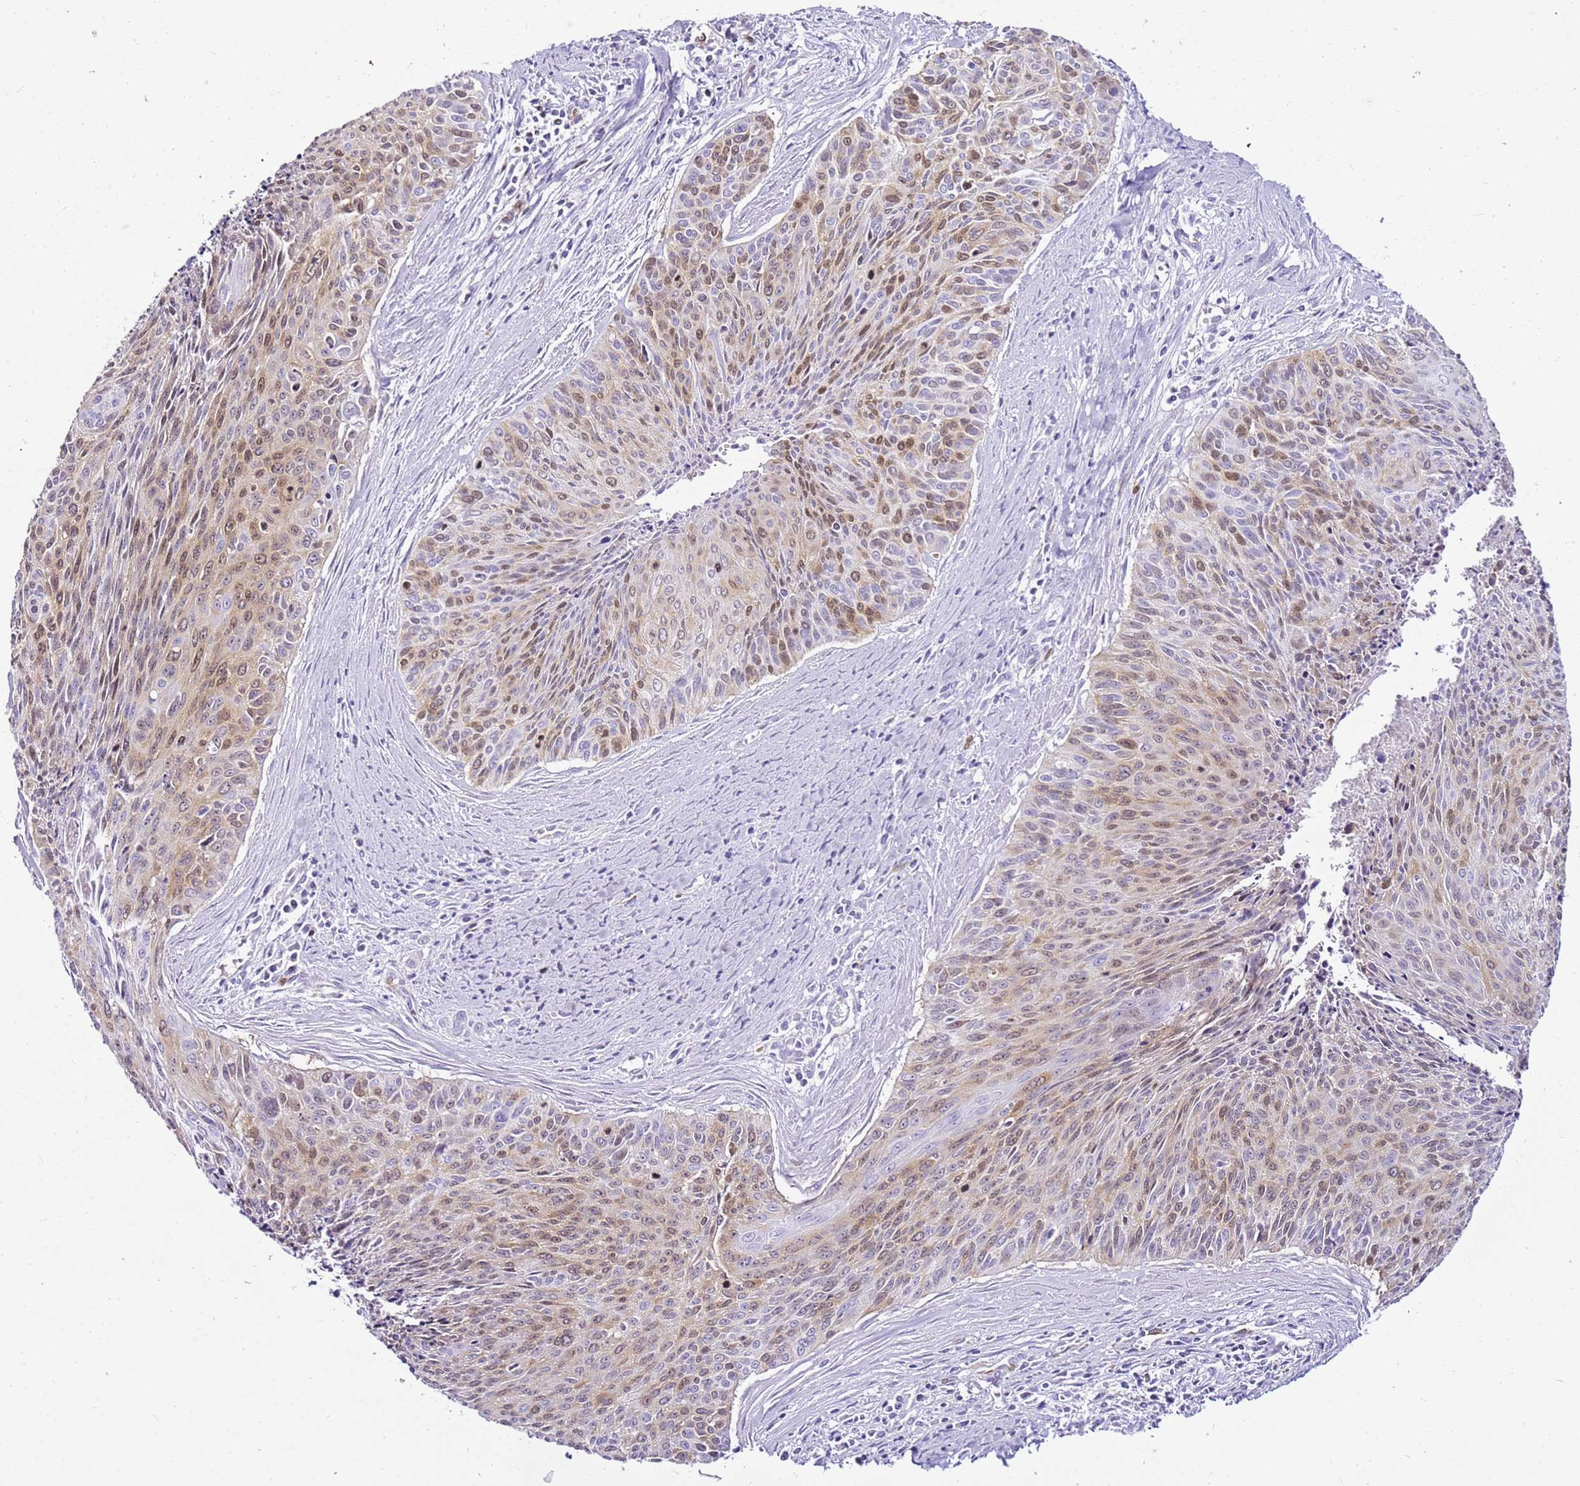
{"staining": {"intensity": "moderate", "quantity": "25%-75%", "location": "nuclear"}, "tissue": "cervical cancer", "cell_type": "Tumor cells", "image_type": "cancer", "snomed": [{"axis": "morphology", "description": "Squamous cell carcinoma, NOS"}, {"axis": "topography", "description": "Cervix"}], "caption": "Cervical cancer (squamous cell carcinoma) tissue demonstrates moderate nuclear staining in approximately 25%-75% of tumor cells, visualized by immunohistochemistry.", "gene": "SPC25", "patient": {"sex": "female", "age": 55}}